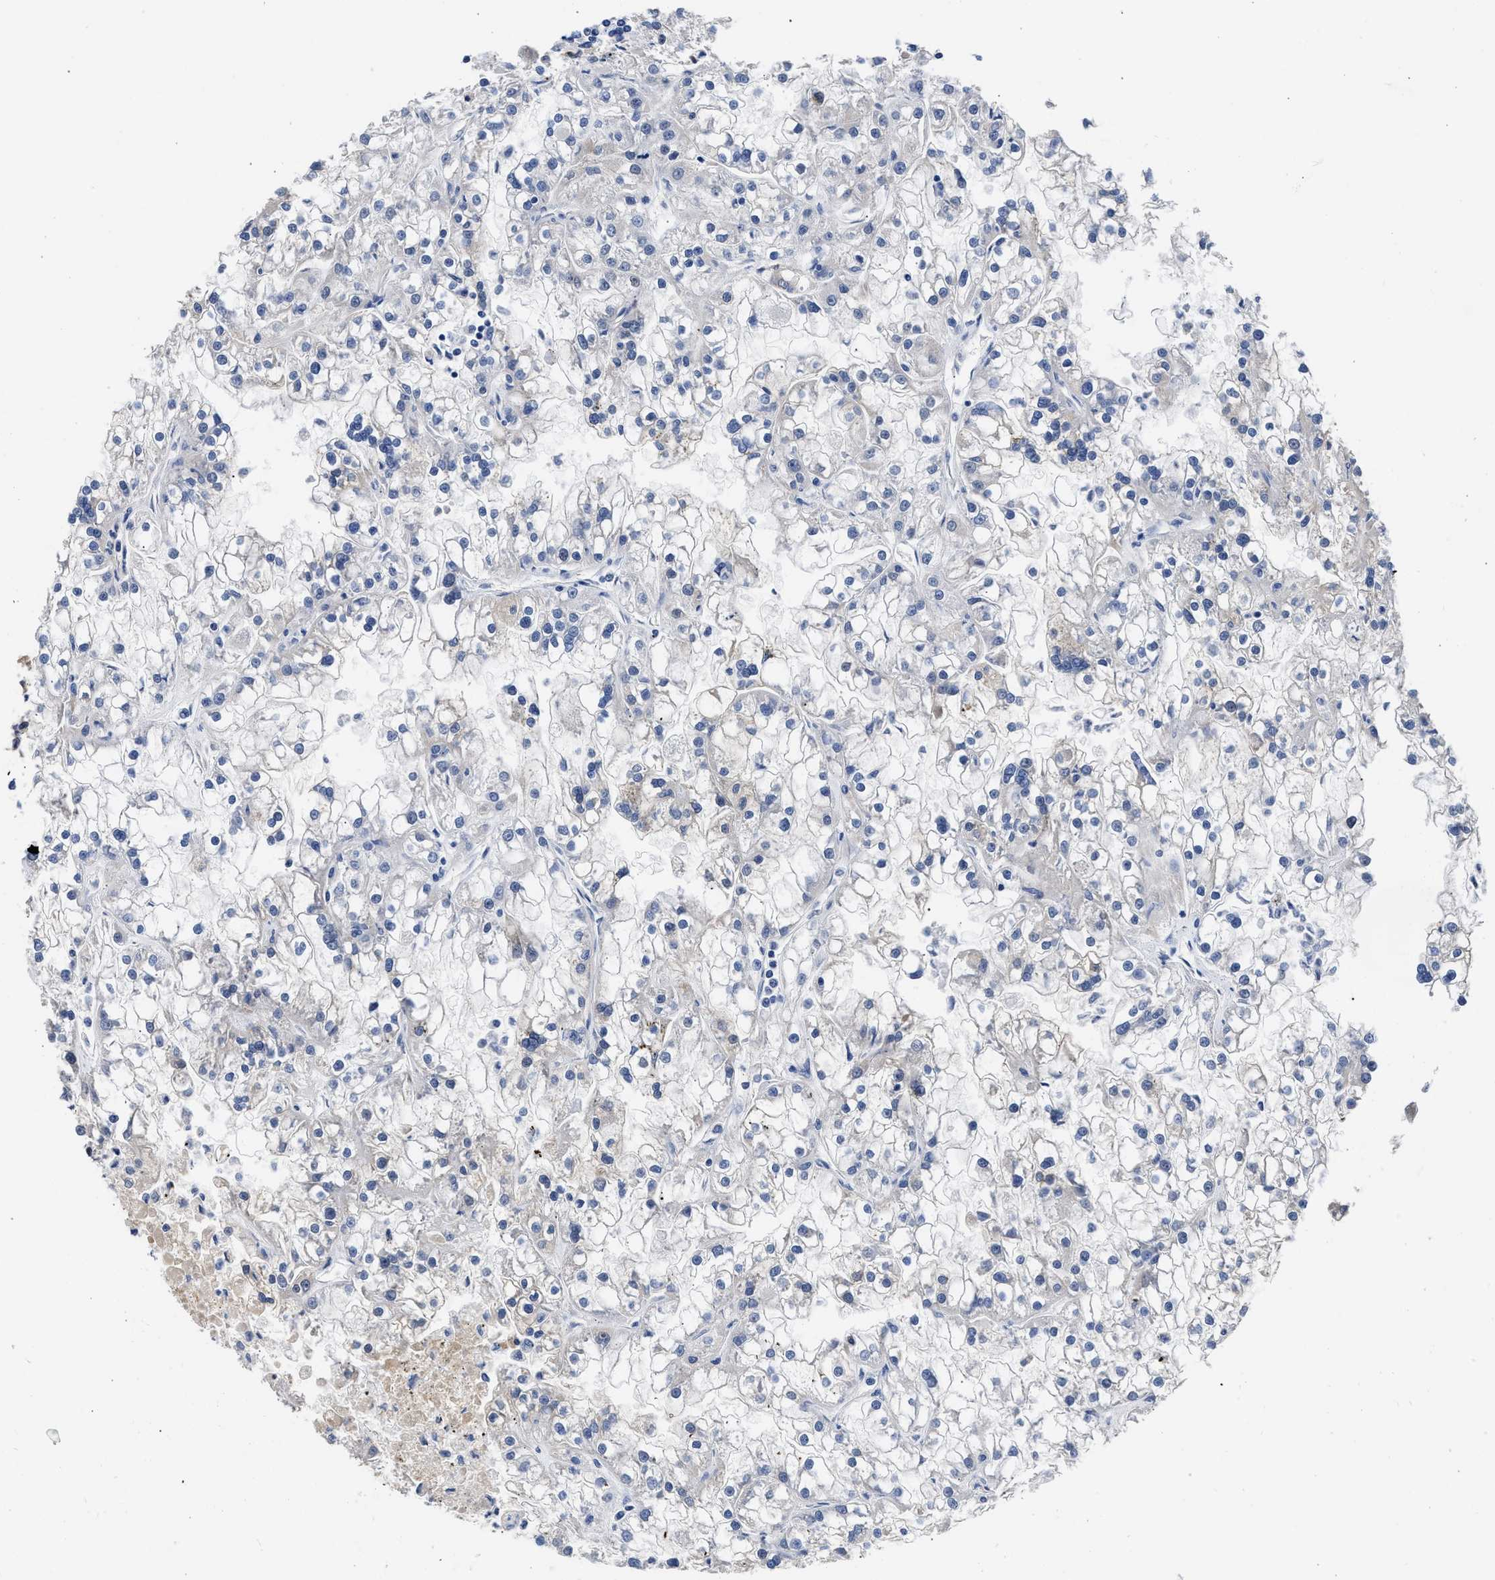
{"staining": {"intensity": "negative", "quantity": "none", "location": "none"}, "tissue": "renal cancer", "cell_type": "Tumor cells", "image_type": "cancer", "snomed": [{"axis": "morphology", "description": "Adenocarcinoma, NOS"}, {"axis": "topography", "description": "Kidney"}], "caption": "Immunohistochemical staining of adenocarcinoma (renal) displays no significant staining in tumor cells.", "gene": "XPO5", "patient": {"sex": "female", "age": 52}}